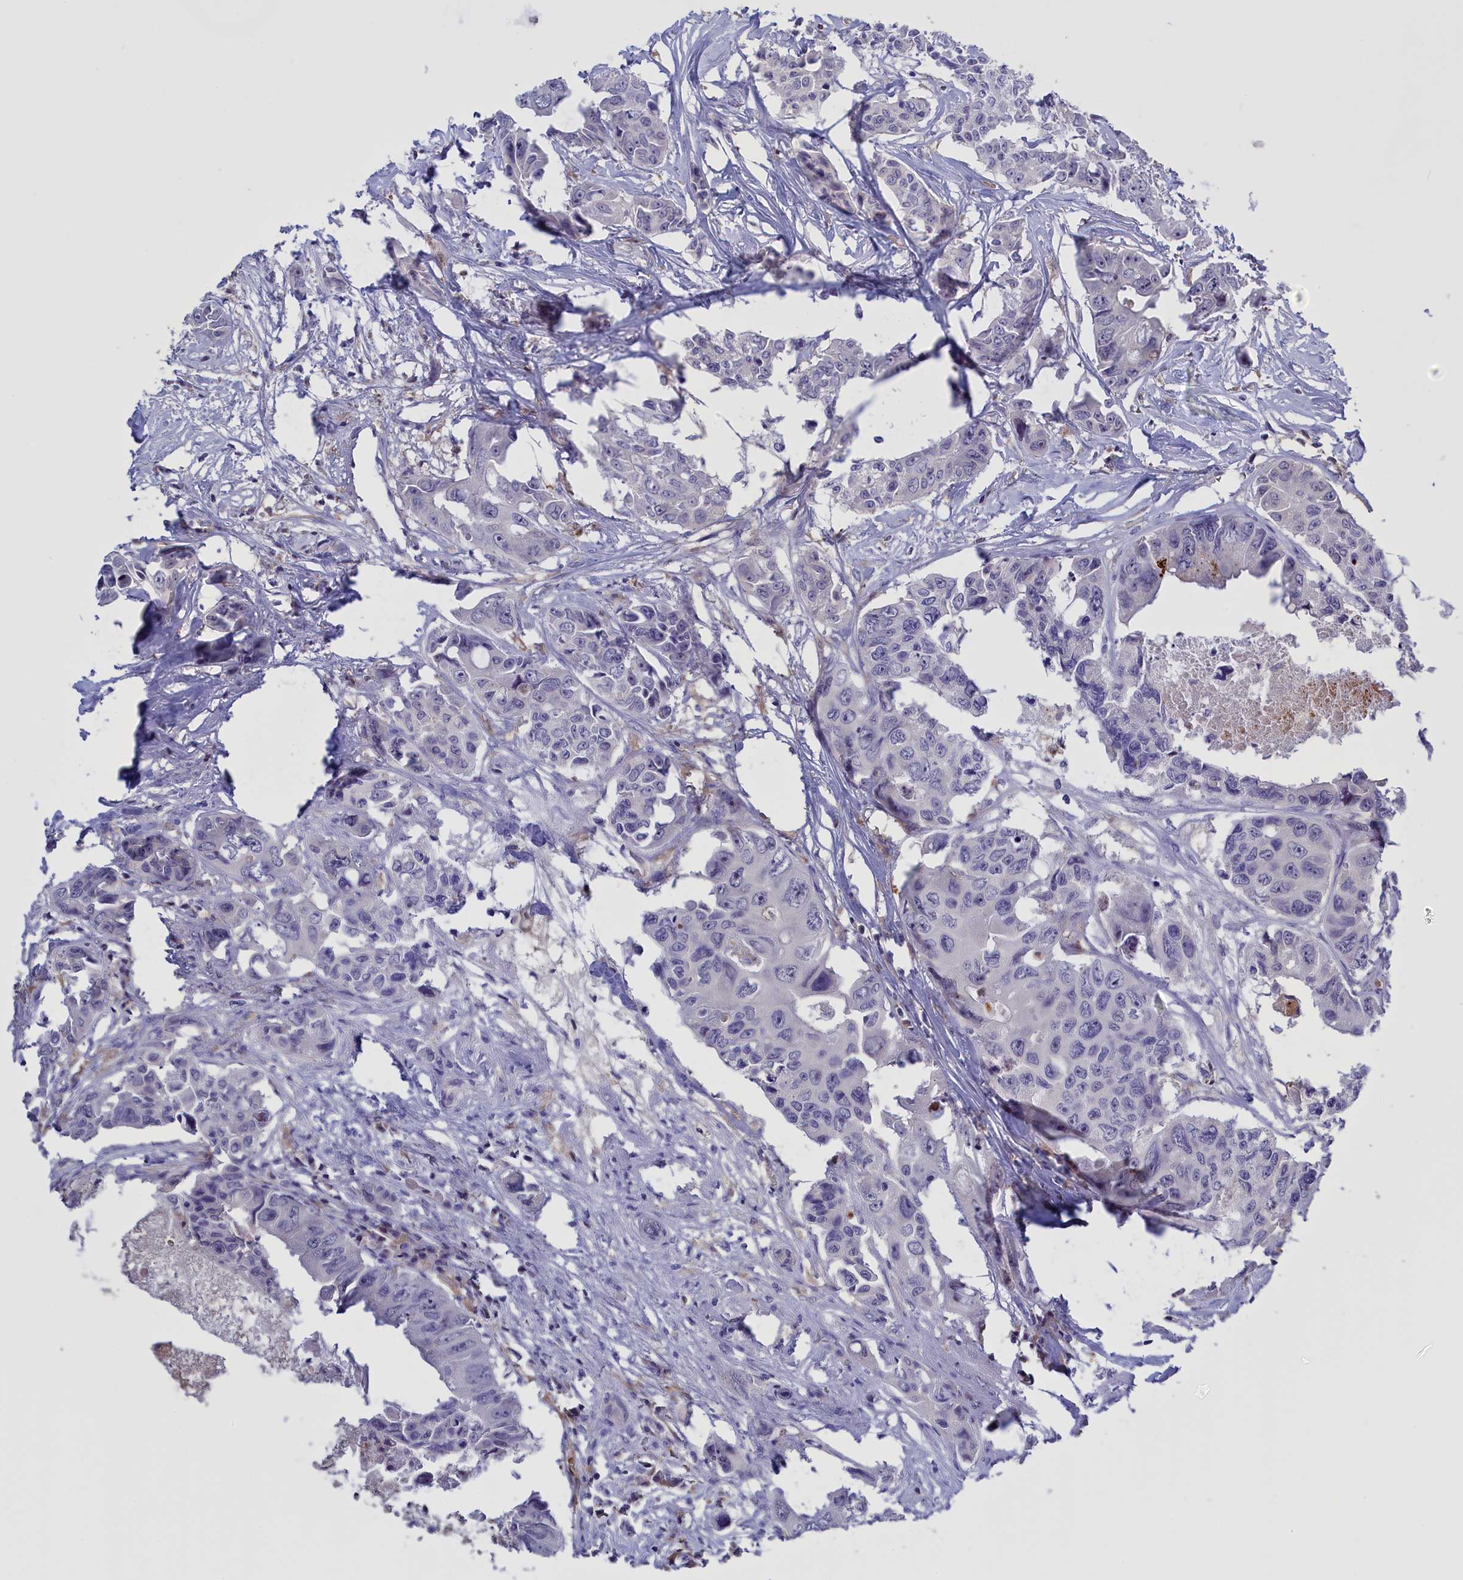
{"staining": {"intensity": "negative", "quantity": "none", "location": "none"}, "tissue": "colorectal cancer", "cell_type": "Tumor cells", "image_type": "cancer", "snomed": [{"axis": "morphology", "description": "Adenocarcinoma, NOS"}, {"axis": "topography", "description": "Rectum"}], "caption": "Immunohistochemistry of human colorectal adenocarcinoma exhibits no staining in tumor cells.", "gene": "FAM149B1", "patient": {"sex": "male", "age": 87}}